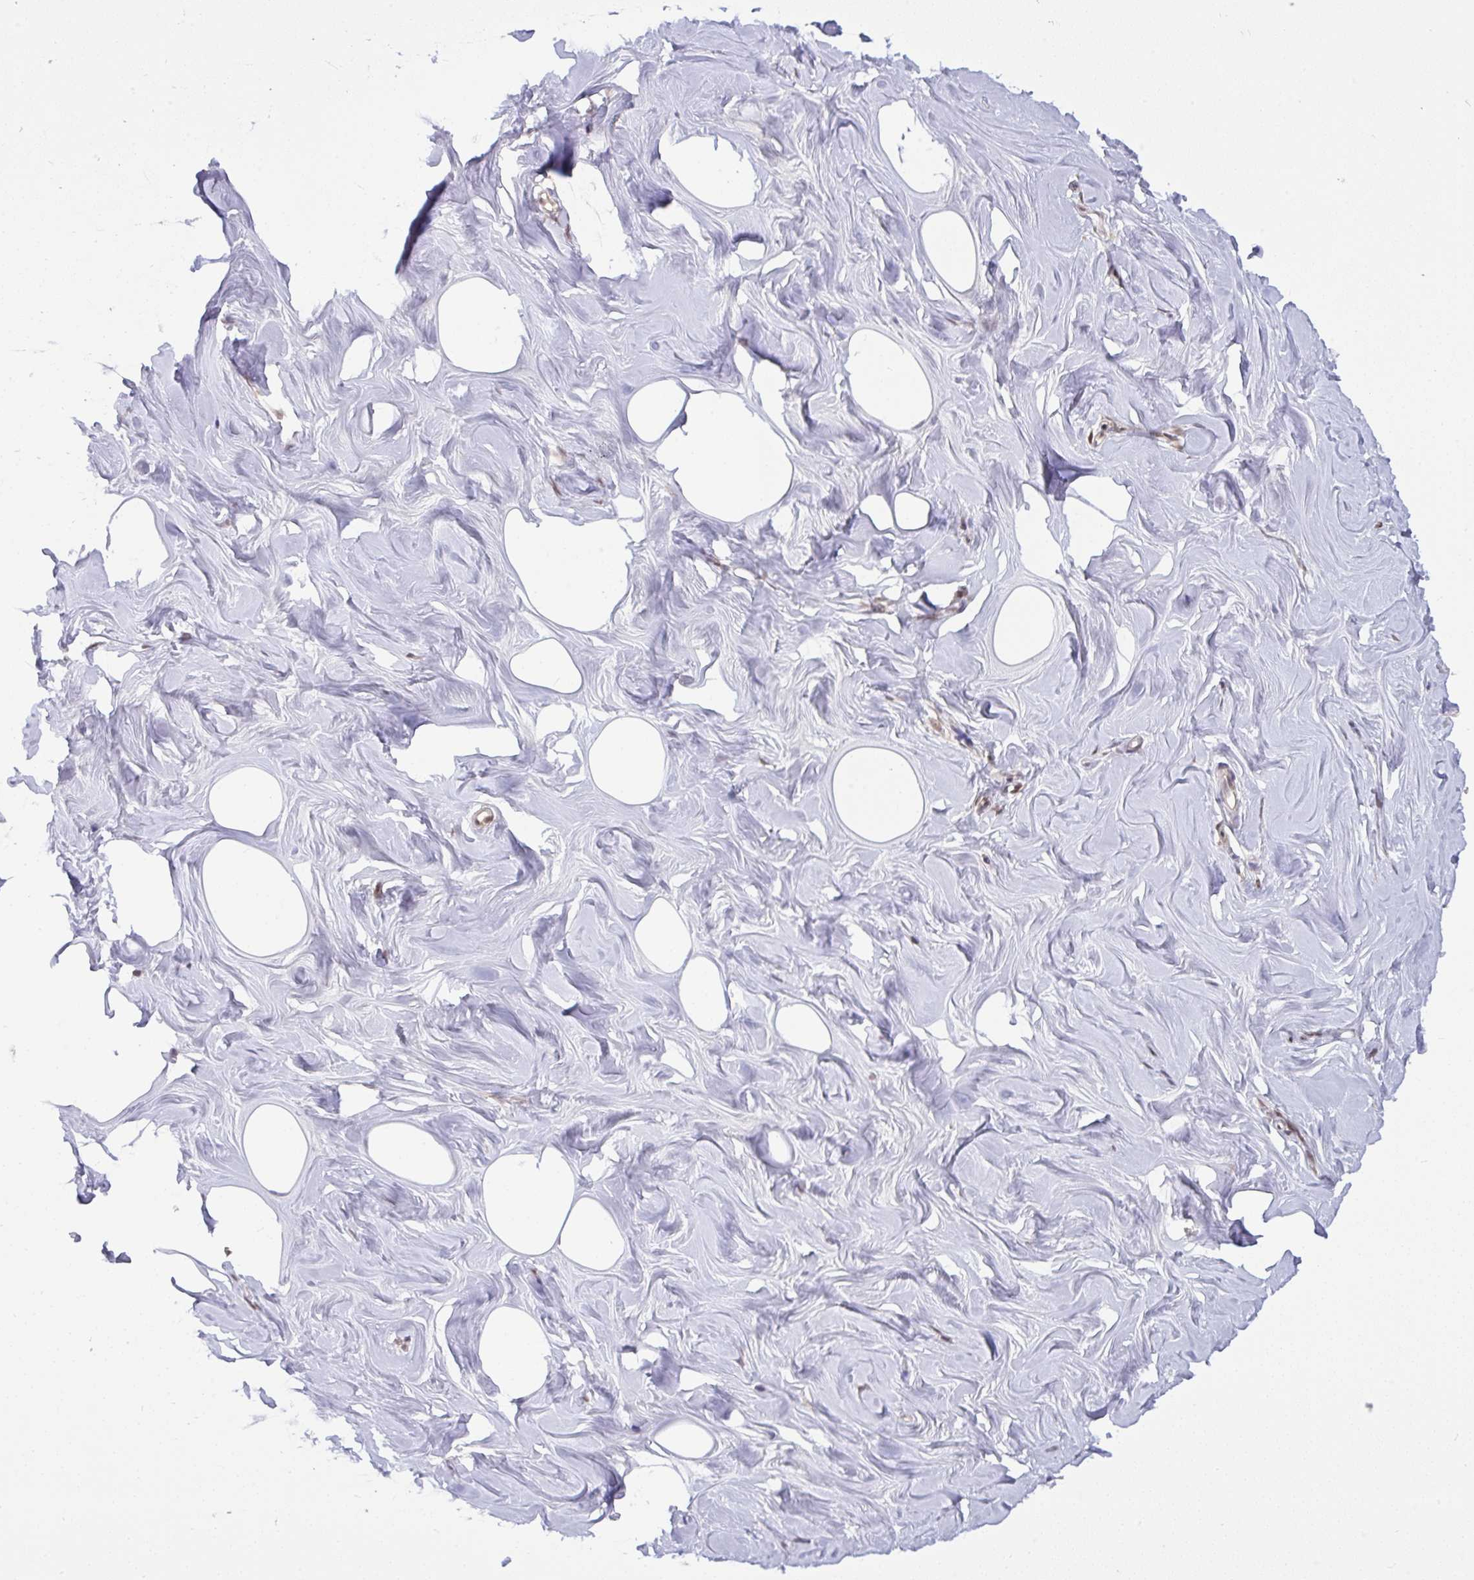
{"staining": {"intensity": "negative", "quantity": "none", "location": "none"}, "tissue": "breast", "cell_type": "Adipocytes", "image_type": "normal", "snomed": [{"axis": "morphology", "description": "Normal tissue, NOS"}, {"axis": "topography", "description": "Breast"}], "caption": "Immunohistochemical staining of unremarkable human breast shows no significant staining in adipocytes. (DAB immunohistochemistry (IHC) visualized using brightfield microscopy, high magnification).", "gene": "KLF2", "patient": {"sex": "female", "age": 27}}